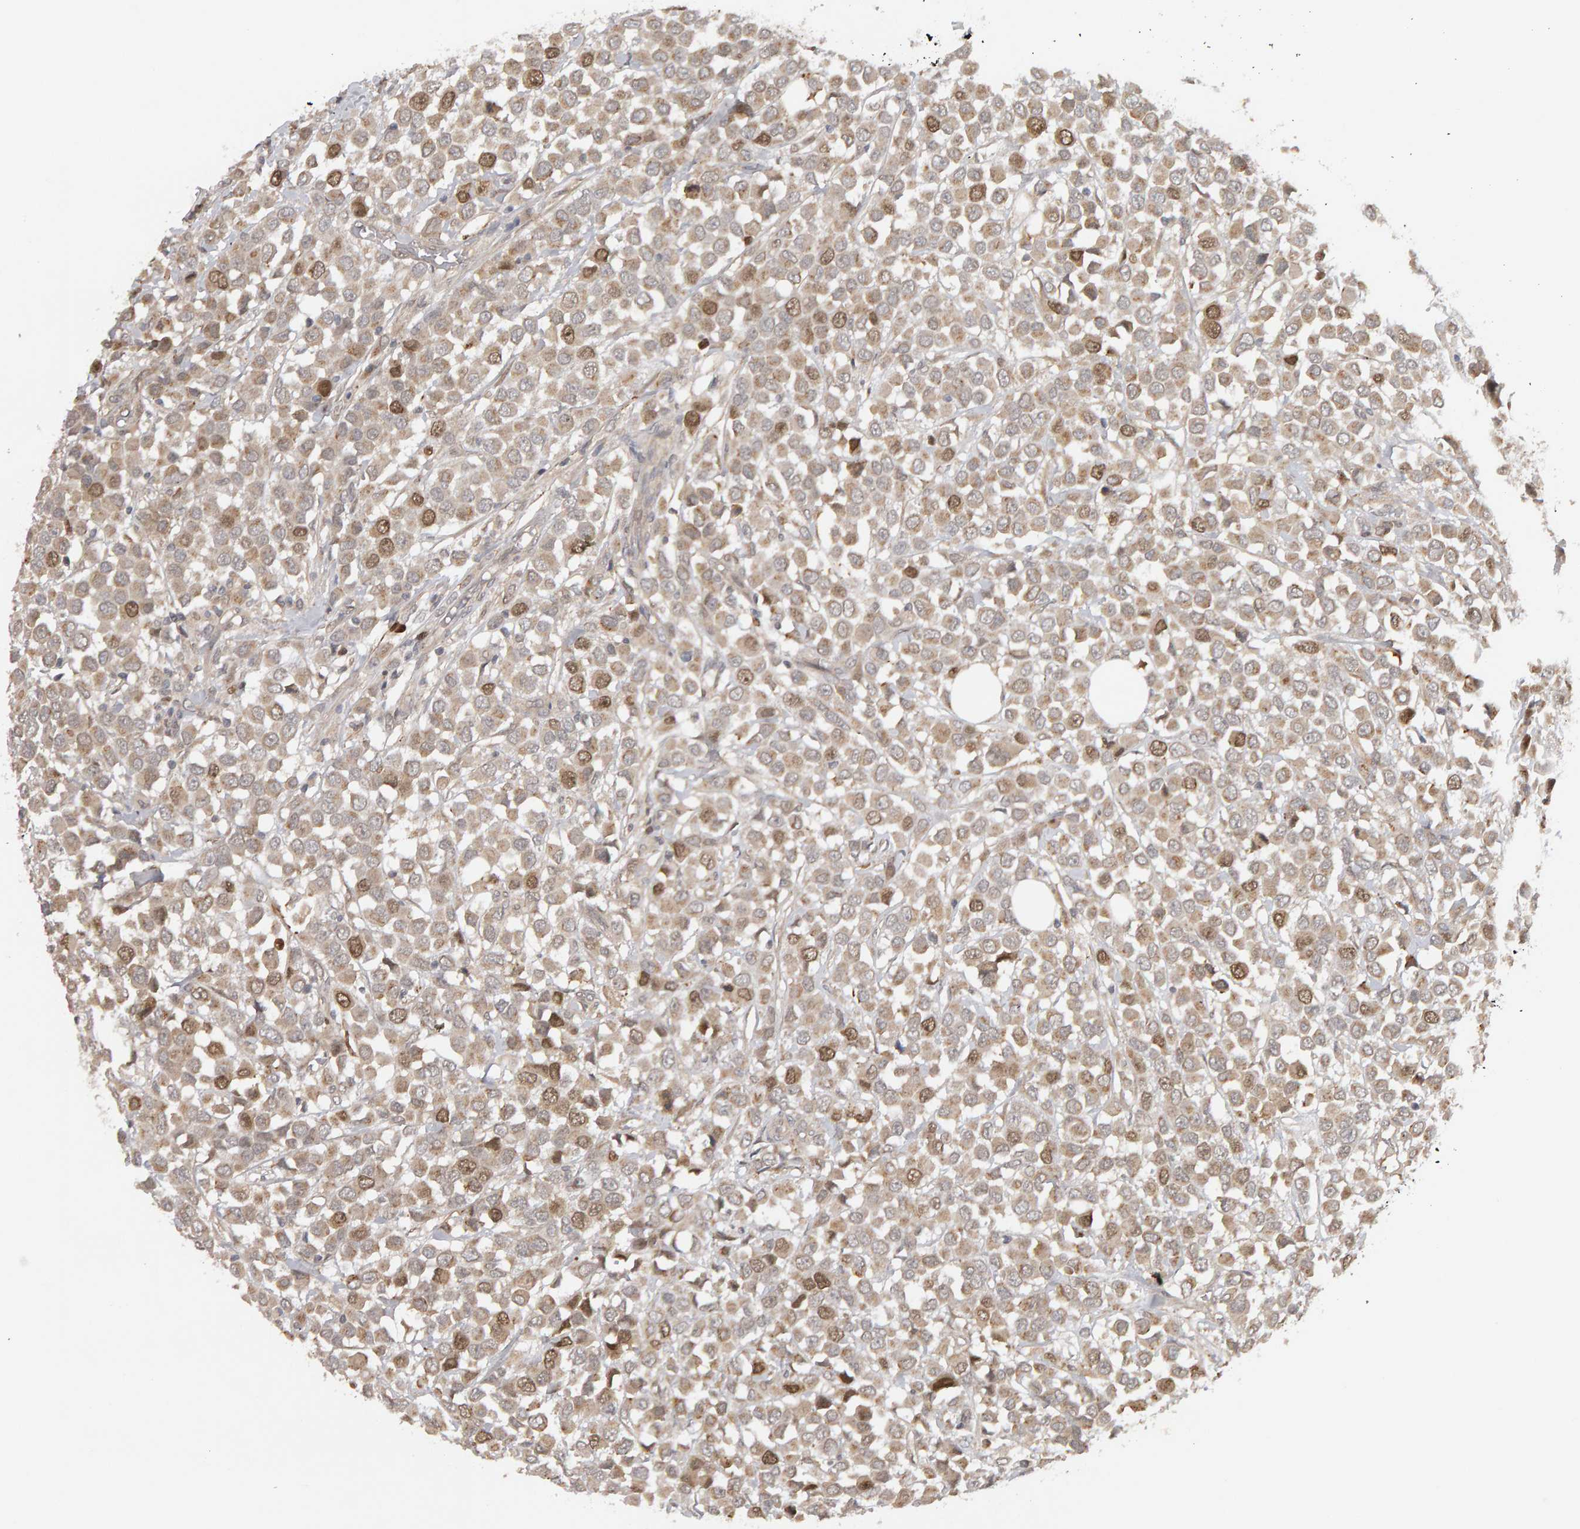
{"staining": {"intensity": "moderate", "quantity": "25%-75%", "location": "cytoplasmic/membranous,nuclear"}, "tissue": "breast cancer", "cell_type": "Tumor cells", "image_type": "cancer", "snomed": [{"axis": "morphology", "description": "Duct carcinoma"}, {"axis": "topography", "description": "Breast"}], "caption": "Tumor cells reveal medium levels of moderate cytoplasmic/membranous and nuclear expression in about 25%-75% of cells in intraductal carcinoma (breast). The protein of interest is shown in brown color, while the nuclei are stained blue.", "gene": "CDCA5", "patient": {"sex": "female", "age": 61}}